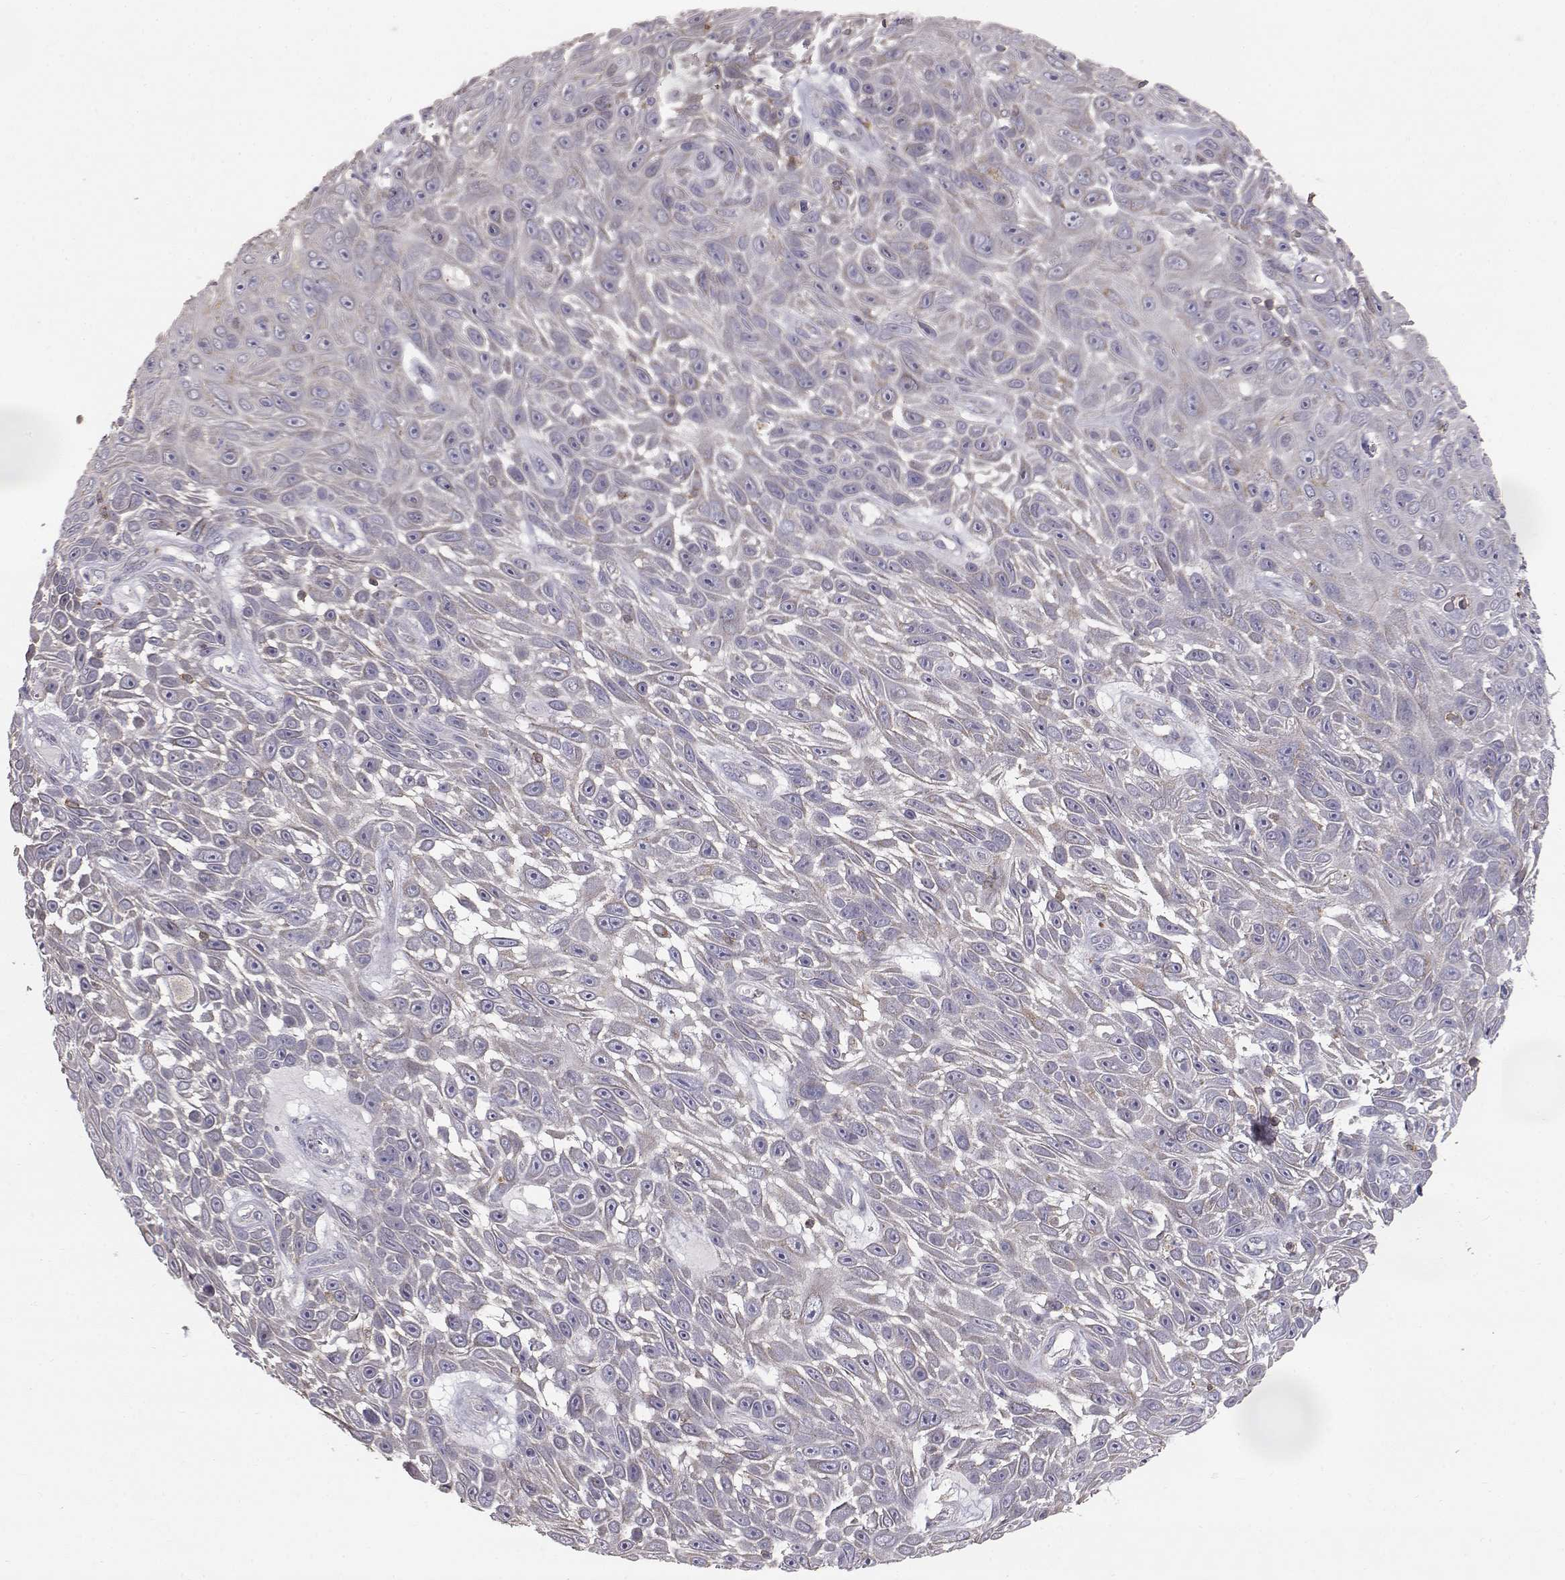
{"staining": {"intensity": "weak", "quantity": ">75%", "location": "cytoplasmic/membranous"}, "tissue": "skin cancer", "cell_type": "Tumor cells", "image_type": "cancer", "snomed": [{"axis": "morphology", "description": "Squamous cell carcinoma, NOS"}, {"axis": "topography", "description": "Skin"}], "caption": "Tumor cells exhibit low levels of weak cytoplasmic/membranous staining in approximately >75% of cells in human skin cancer (squamous cell carcinoma). (Brightfield microscopy of DAB IHC at high magnification).", "gene": "GRAP2", "patient": {"sex": "male", "age": 82}}